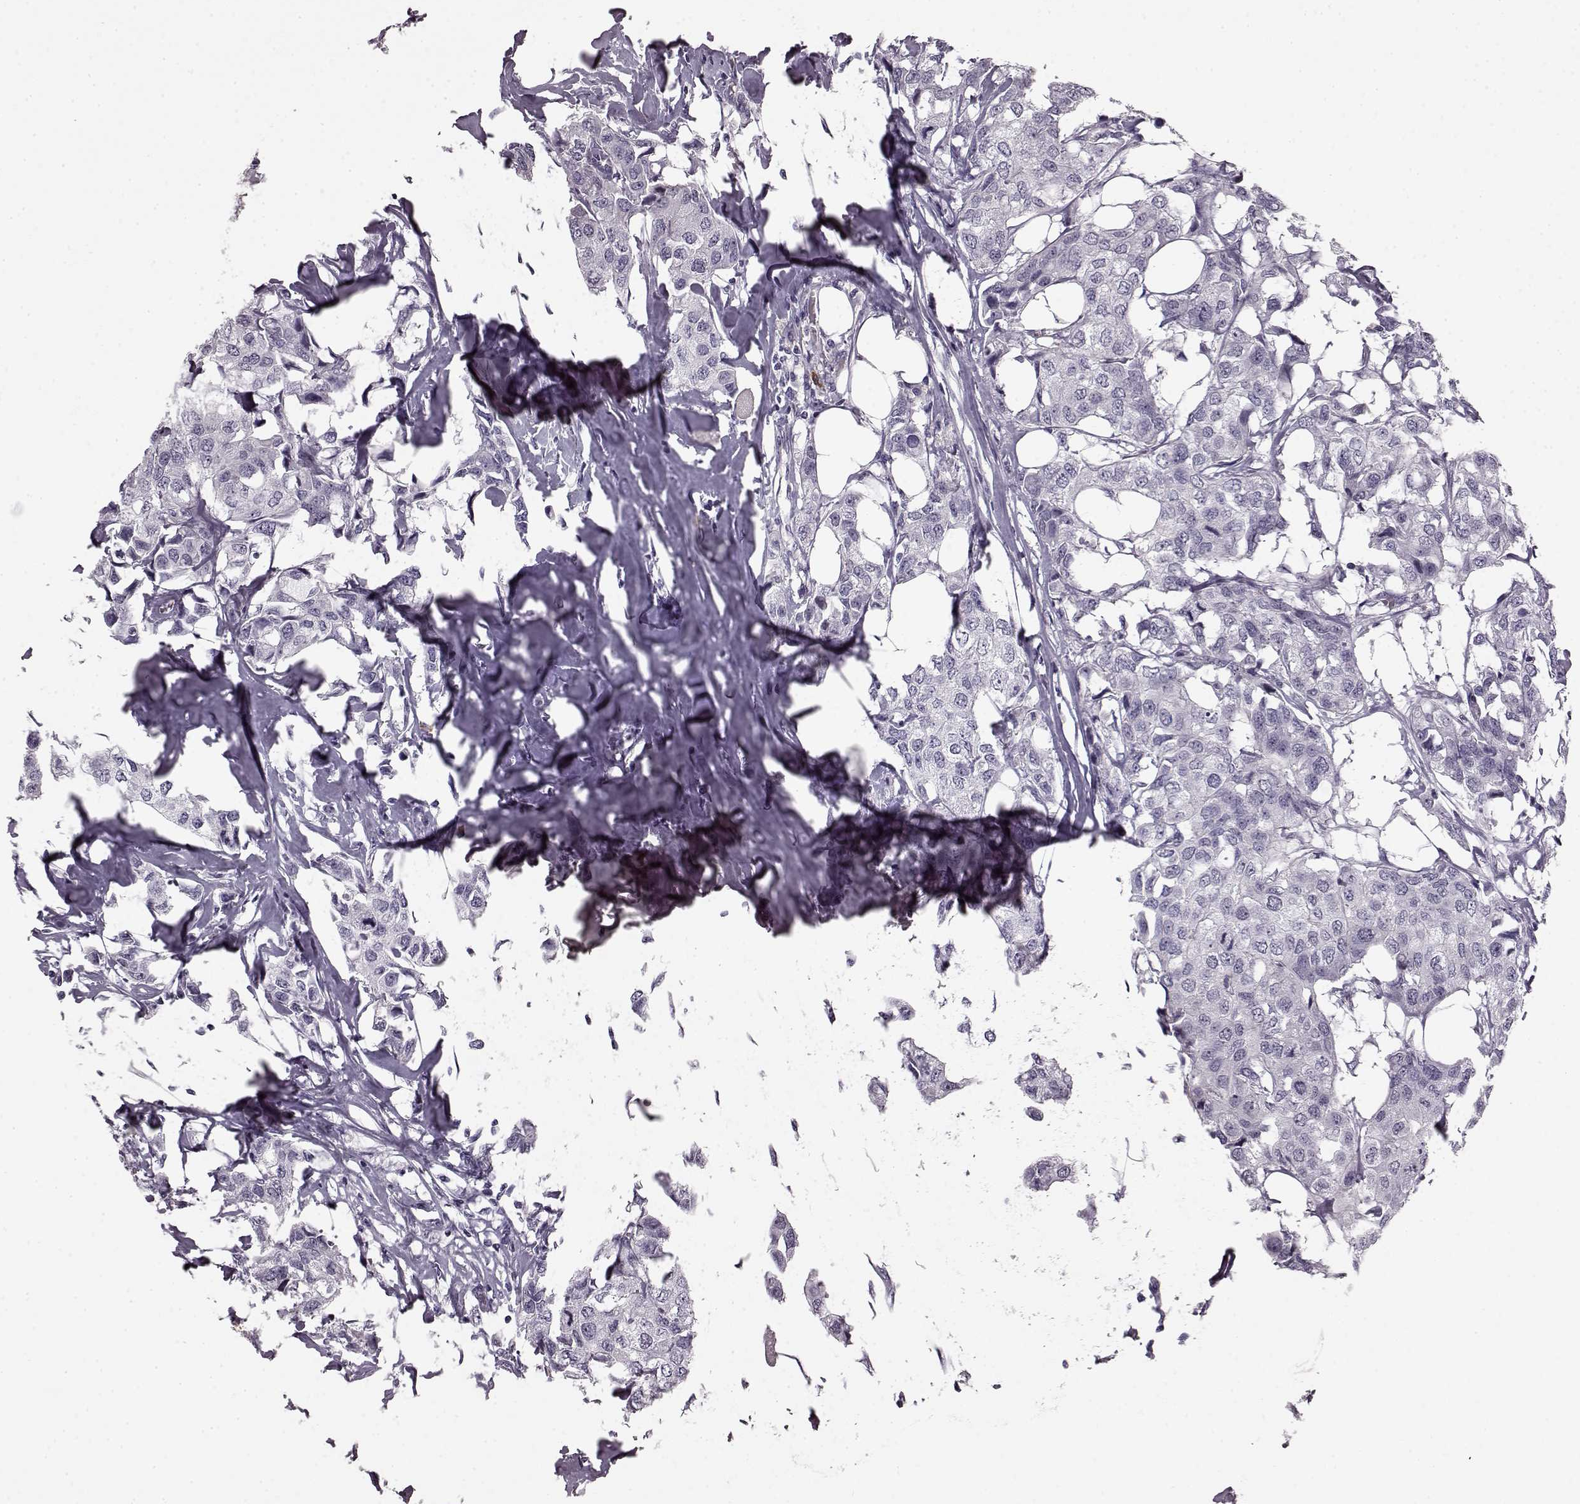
{"staining": {"intensity": "negative", "quantity": "none", "location": "none"}, "tissue": "breast cancer", "cell_type": "Tumor cells", "image_type": "cancer", "snomed": [{"axis": "morphology", "description": "Duct carcinoma"}, {"axis": "topography", "description": "Breast"}], "caption": "A high-resolution micrograph shows immunohistochemistry staining of breast infiltrating ductal carcinoma, which demonstrates no significant staining in tumor cells. (Immunohistochemistry (ihc), brightfield microscopy, high magnification).", "gene": "PRPH2", "patient": {"sex": "female", "age": 80}}